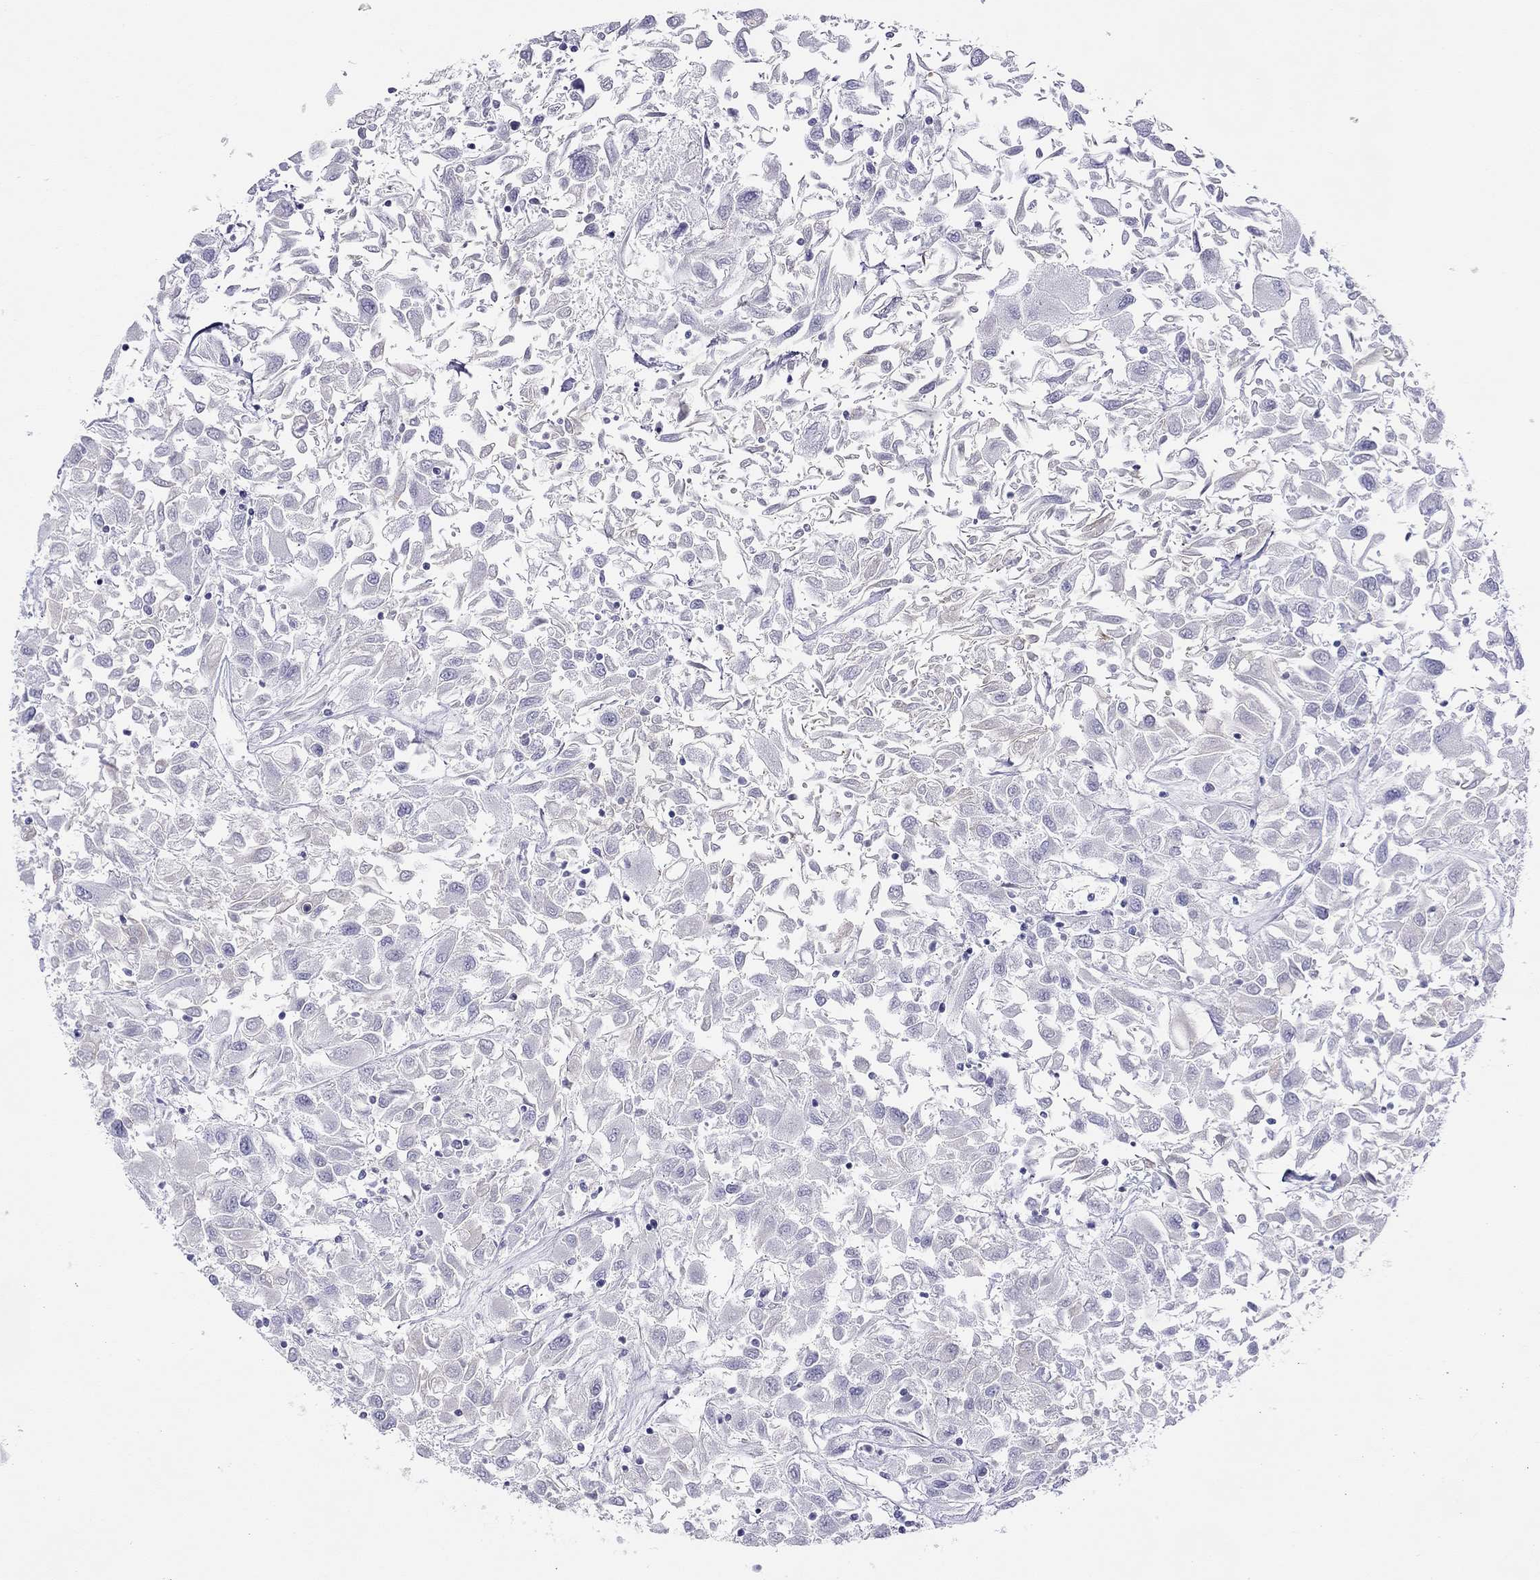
{"staining": {"intensity": "negative", "quantity": "none", "location": "none"}, "tissue": "renal cancer", "cell_type": "Tumor cells", "image_type": "cancer", "snomed": [{"axis": "morphology", "description": "Adenocarcinoma, NOS"}, {"axis": "topography", "description": "Kidney"}], "caption": "Immunohistochemistry micrograph of renal cancer (adenocarcinoma) stained for a protein (brown), which shows no staining in tumor cells.", "gene": "MYMX", "patient": {"sex": "female", "age": 76}}